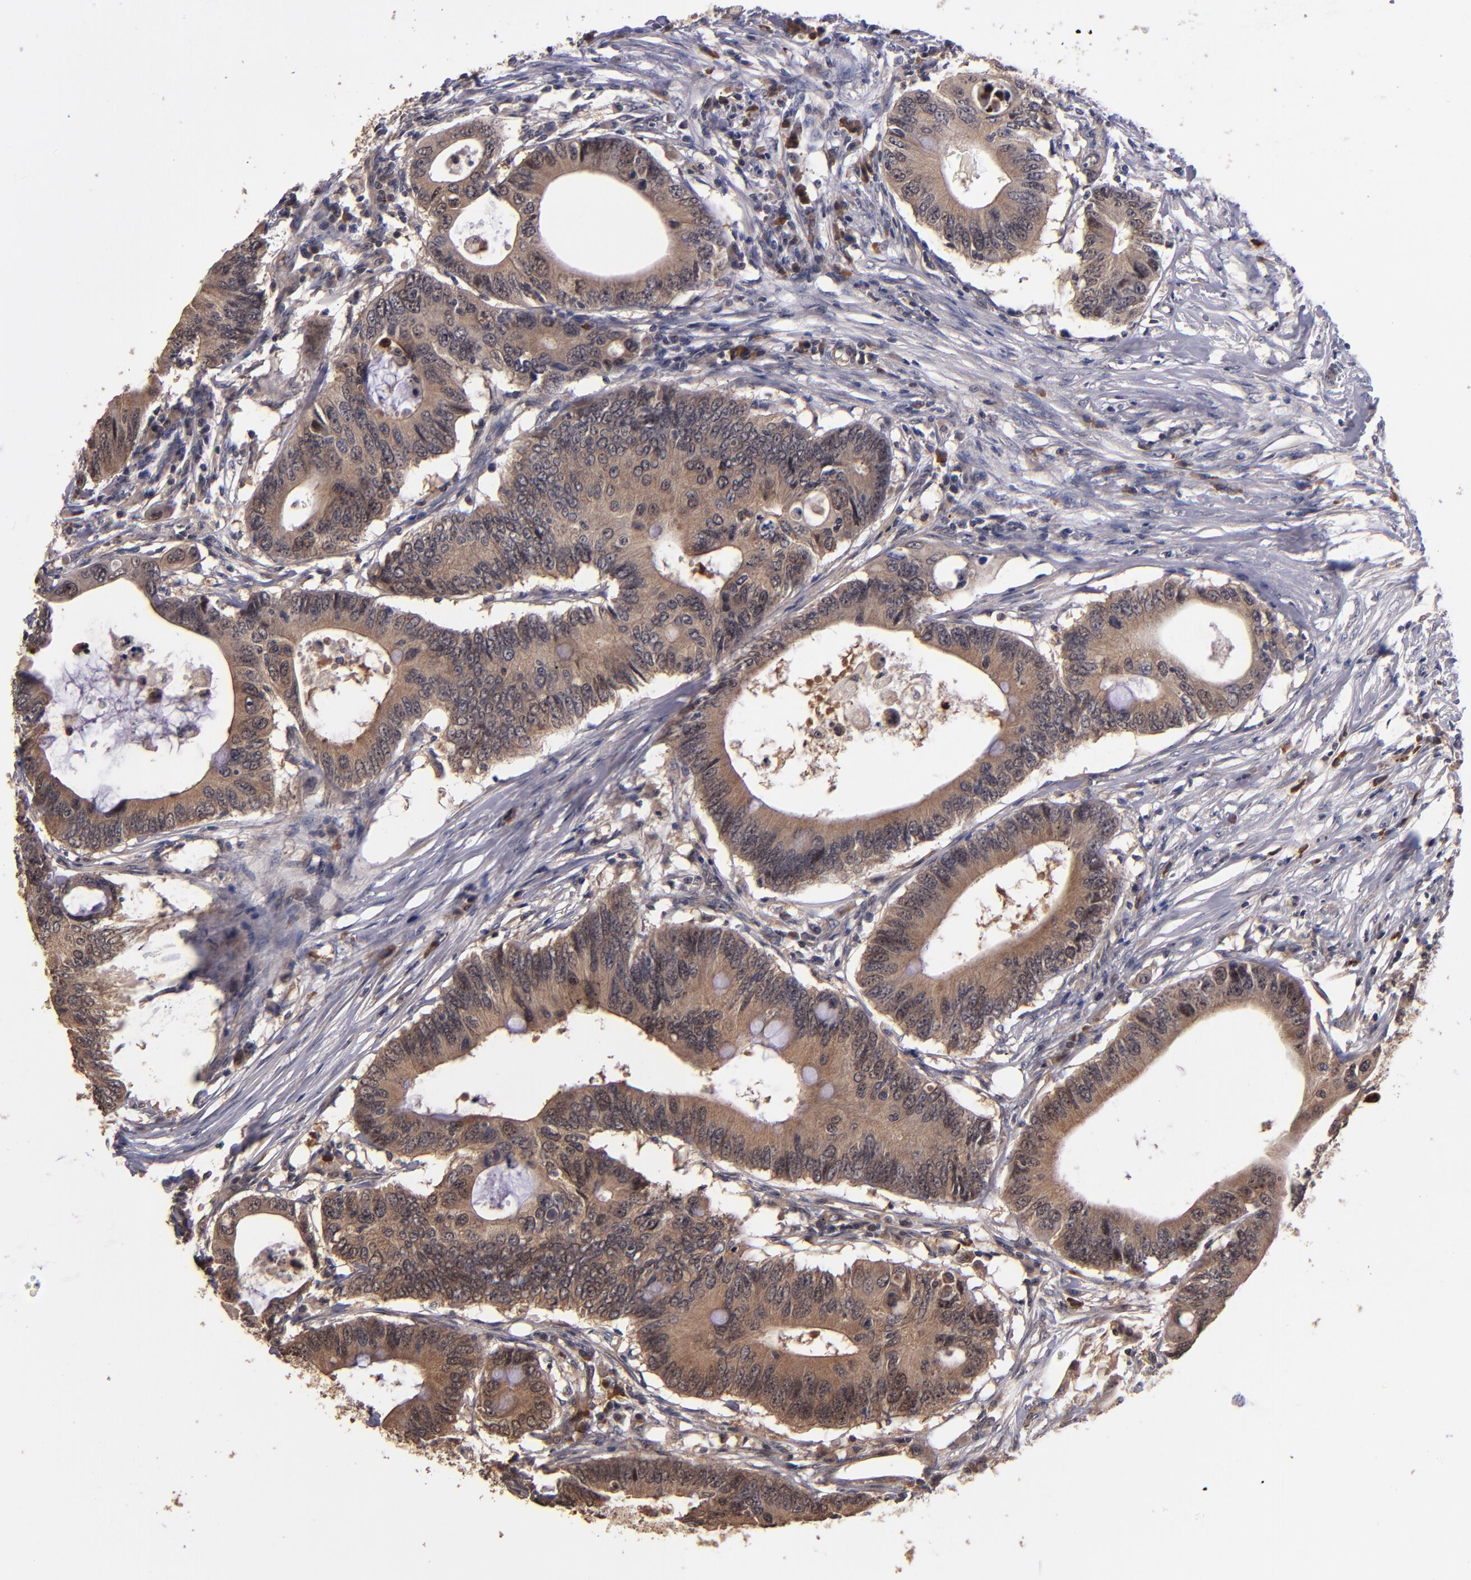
{"staining": {"intensity": "moderate", "quantity": ">75%", "location": "cytoplasmic/membranous"}, "tissue": "colorectal cancer", "cell_type": "Tumor cells", "image_type": "cancer", "snomed": [{"axis": "morphology", "description": "Adenocarcinoma, NOS"}, {"axis": "topography", "description": "Colon"}], "caption": "Tumor cells show medium levels of moderate cytoplasmic/membranous expression in approximately >75% of cells in adenocarcinoma (colorectal). Ihc stains the protein in brown and the nuclei are stained blue.", "gene": "TTLL12", "patient": {"sex": "male", "age": 71}}